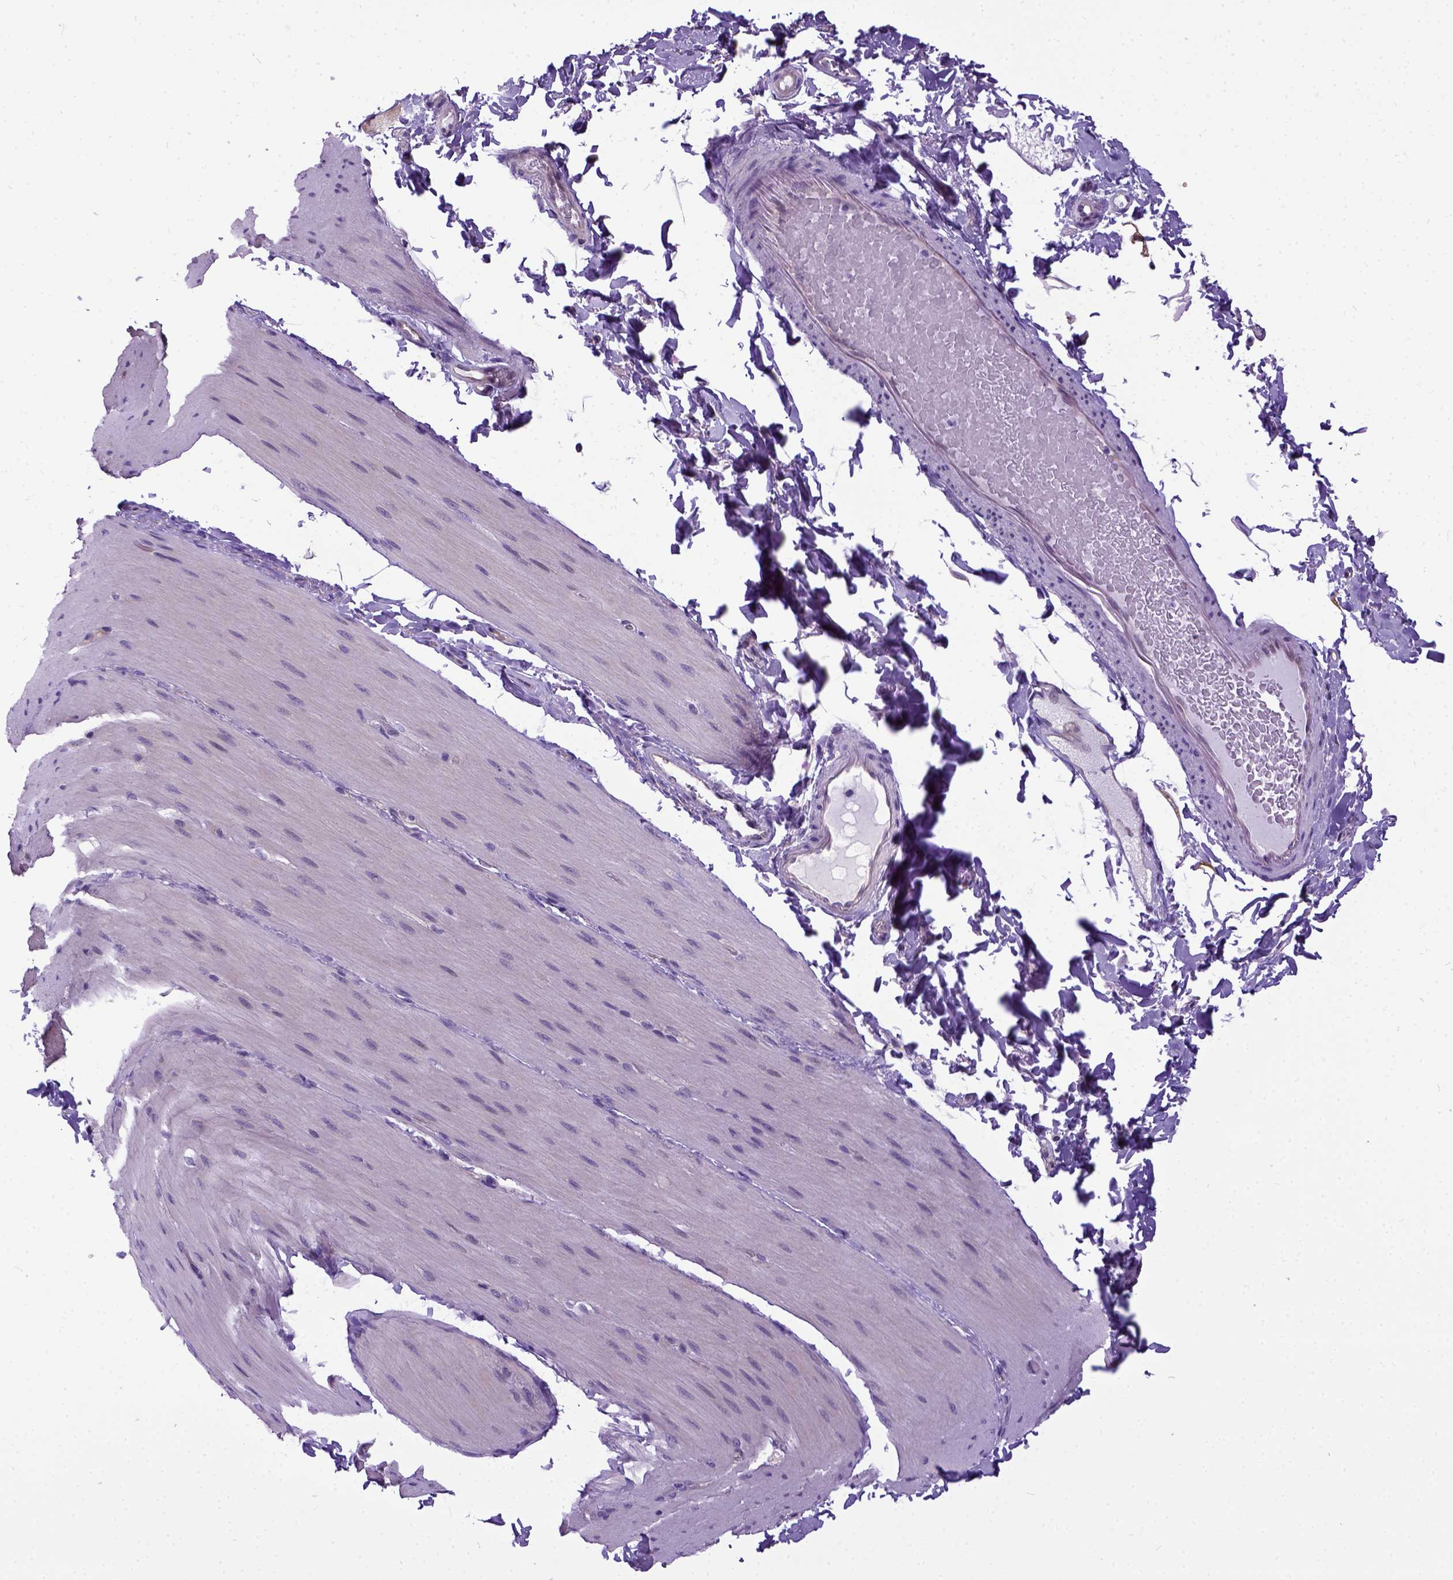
{"staining": {"intensity": "negative", "quantity": "none", "location": "none"}, "tissue": "smooth muscle", "cell_type": "Smooth muscle cells", "image_type": "normal", "snomed": [{"axis": "morphology", "description": "Normal tissue, NOS"}, {"axis": "topography", "description": "Smooth muscle"}, {"axis": "topography", "description": "Colon"}], "caption": "Smooth muscle cells are negative for protein expression in unremarkable human smooth muscle. (DAB IHC, high magnification).", "gene": "NEK5", "patient": {"sex": "male", "age": 73}}